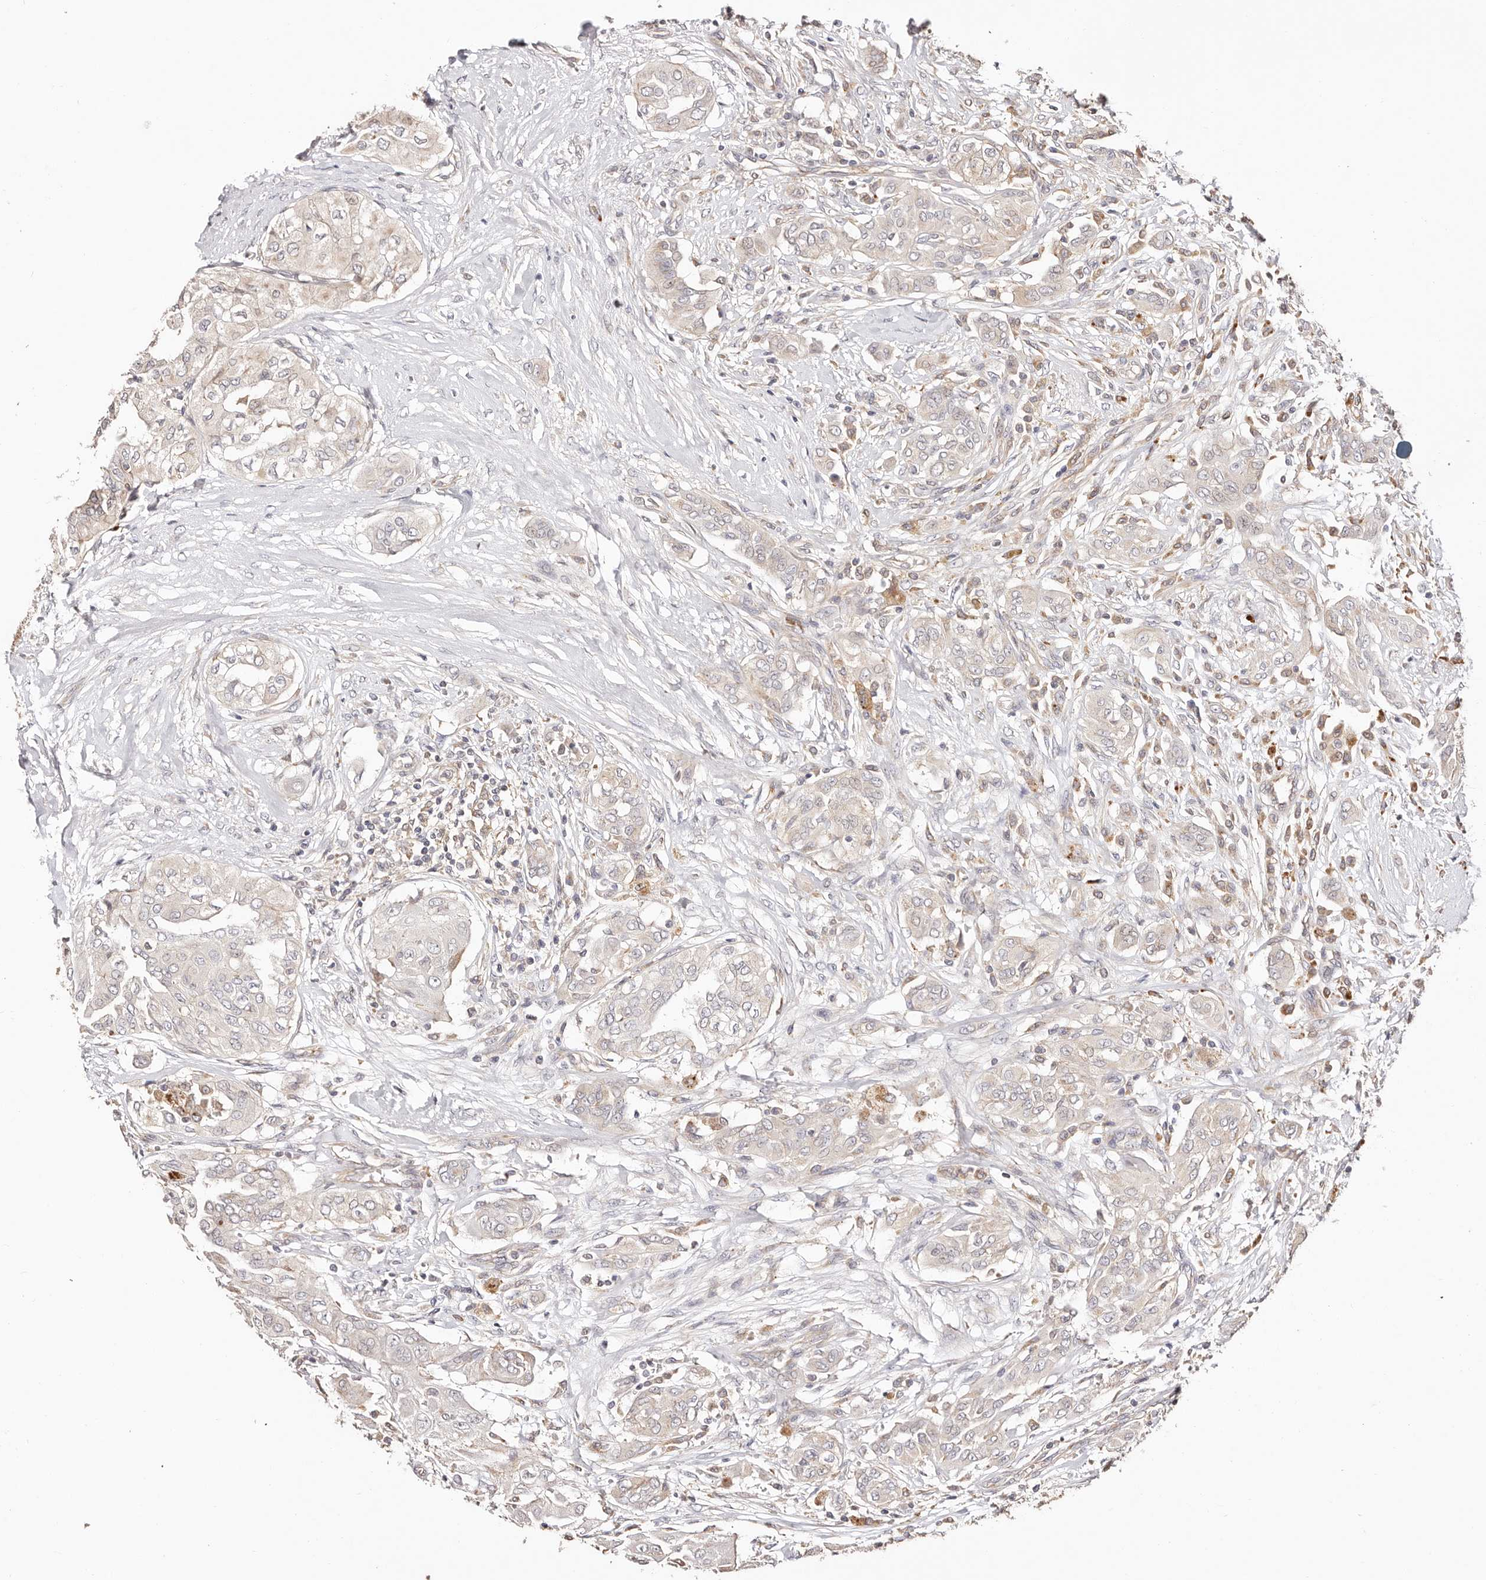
{"staining": {"intensity": "weak", "quantity": "<25%", "location": "cytoplasmic/membranous"}, "tissue": "thyroid cancer", "cell_type": "Tumor cells", "image_type": "cancer", "snomed": [{"axis": "morphology", "description": "Papillary adenocarcinoma, NOS"}, {"axis": "topography", "description": "Thyroid gland"}], "caption": "Immunohistochemistry of thyroid cancer displays no expression in tumor cells. (DAB (3,3'-diaminobenzidine) IHC, high magnification).", "gene": "MAPK1", "patient": {"sex": "female", "age": 59}}